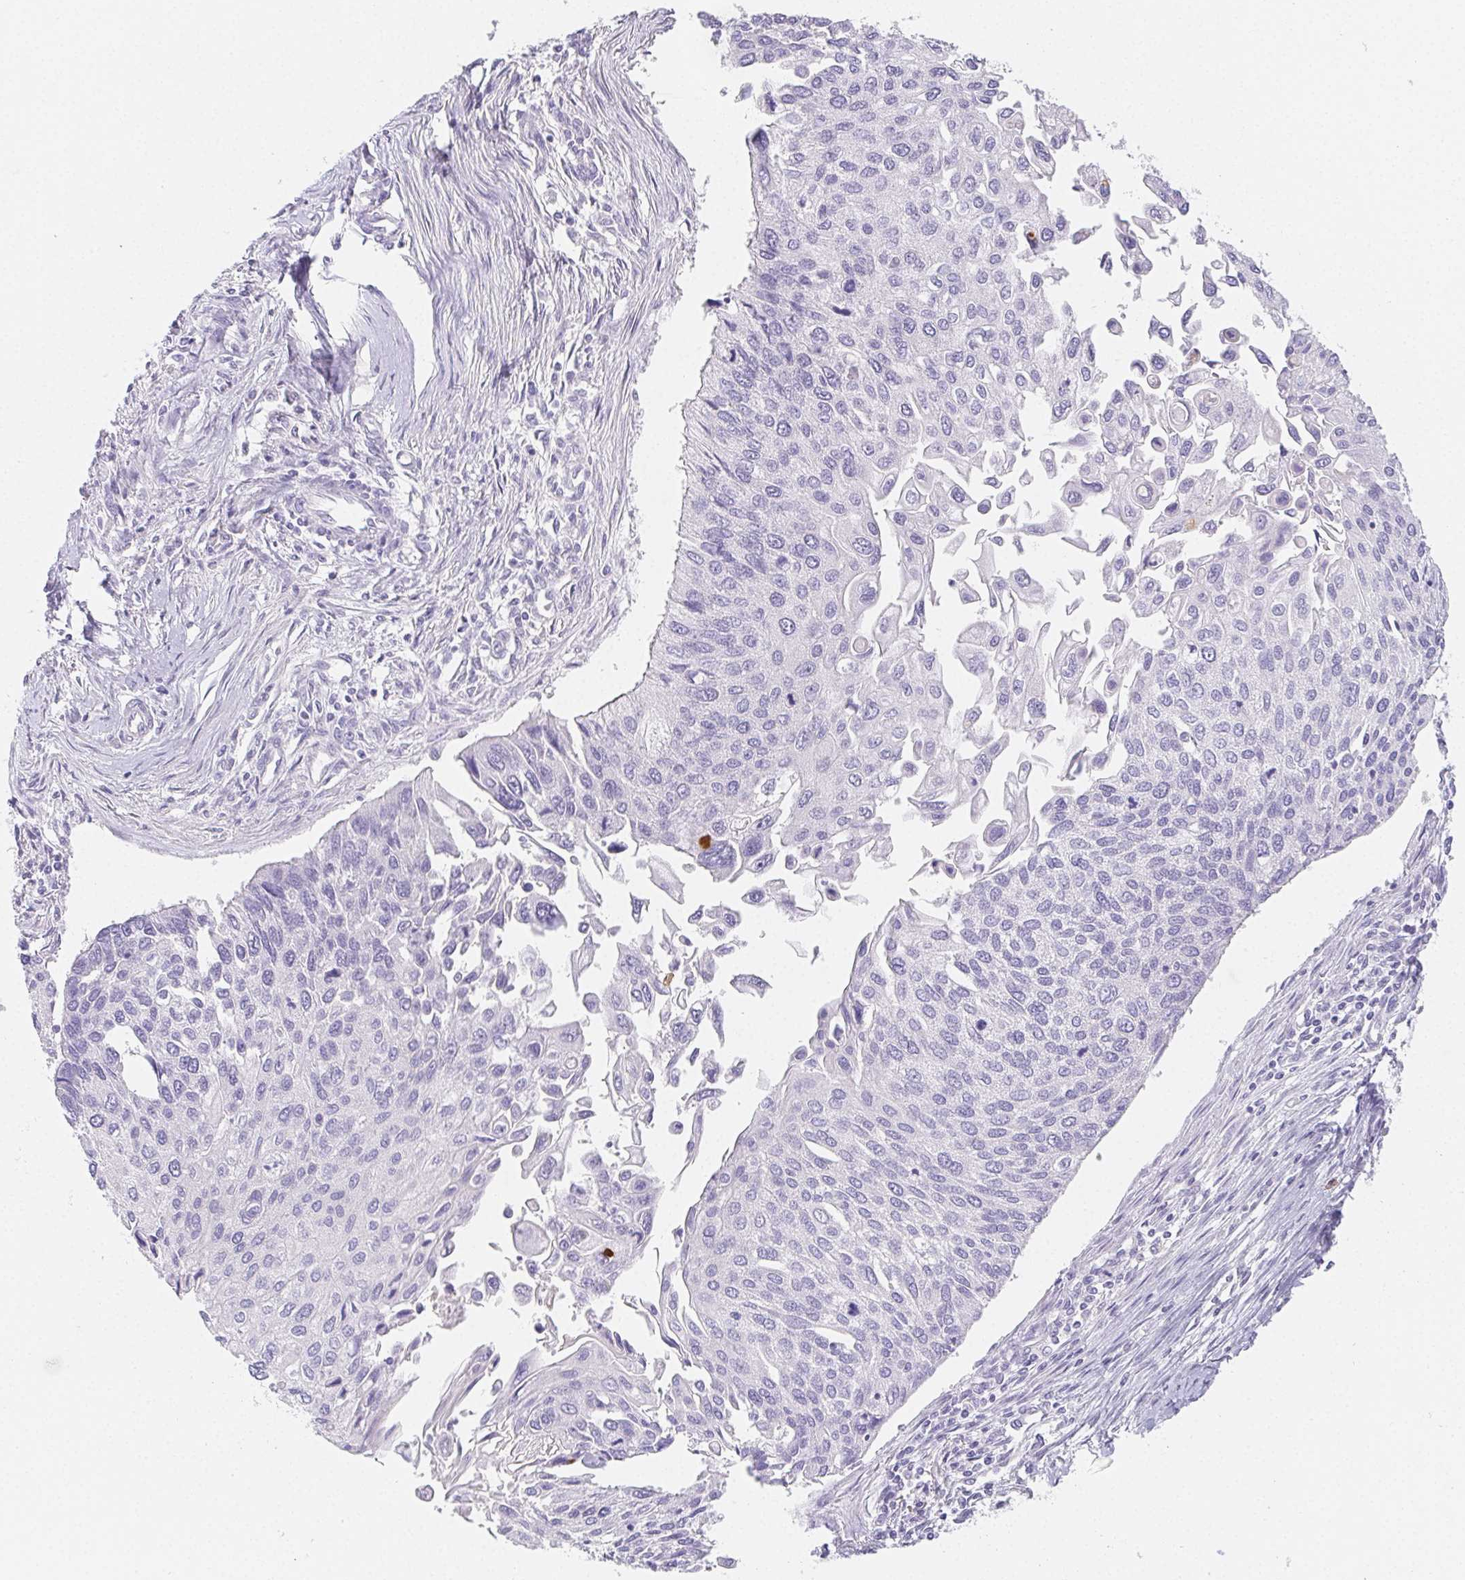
{"staining": {"intensity": "negative", "quantity": "none", "location": "none"}, "tissue": "lung cancer", "cell_type": "Tumor cells", "image_type": "cancer", "snomed": [{"axis": "morphology", "description": "Squamous cell carcinoma, NOS"}, {"axis": "morphology", "description": "Squamous cell carcinoma, metastatic, NOS"}, {"axis": "topography", "description": "Lung"}], "caption": "The photomicrograph demonstrates no significant expression in tumor cells of lung cancer (squamous cell carcinoma).", "gene": "ZBBX", "patient": {"sex": "male", "age": 63}}